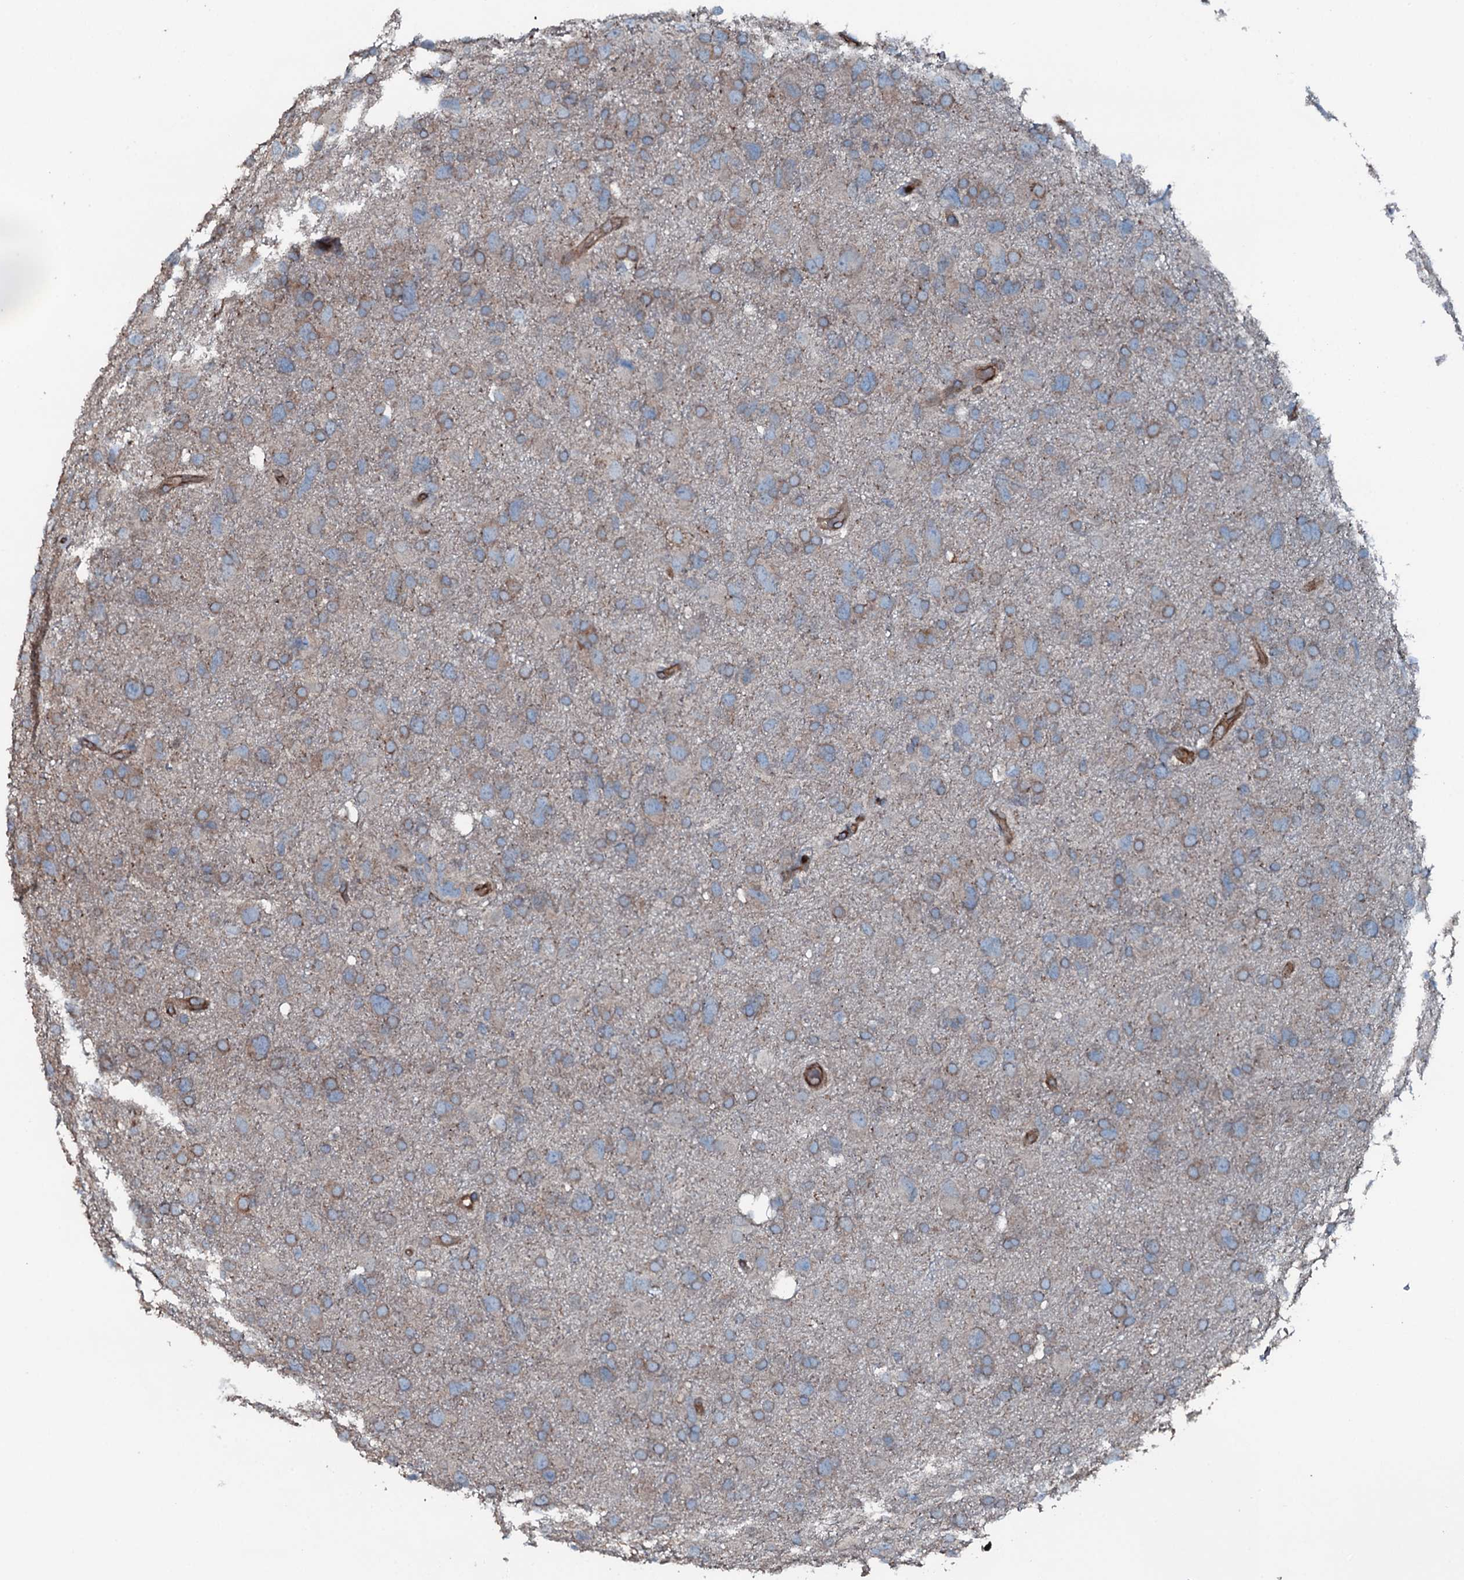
{"staining": {"intensity": "weak", "quantity": "25%-75%", "location": "cytoplasmic/membranous"}, "tissue": "glioma", "cell_type": "Tumor cells", "image_type": "cancer", "snomed": [{"axis": "morphology", "description": "Glioma, malignant, High grade"}, {"axis": "topography", "description": "Brain"}], "caption": "Tumor cells exhibit low levels of weak cytoplasmic/membranous staining in about 25%-75% of cells in glioma.", "gene": "SLC25A38", "patient": {"sex": "male", "age": 61}}